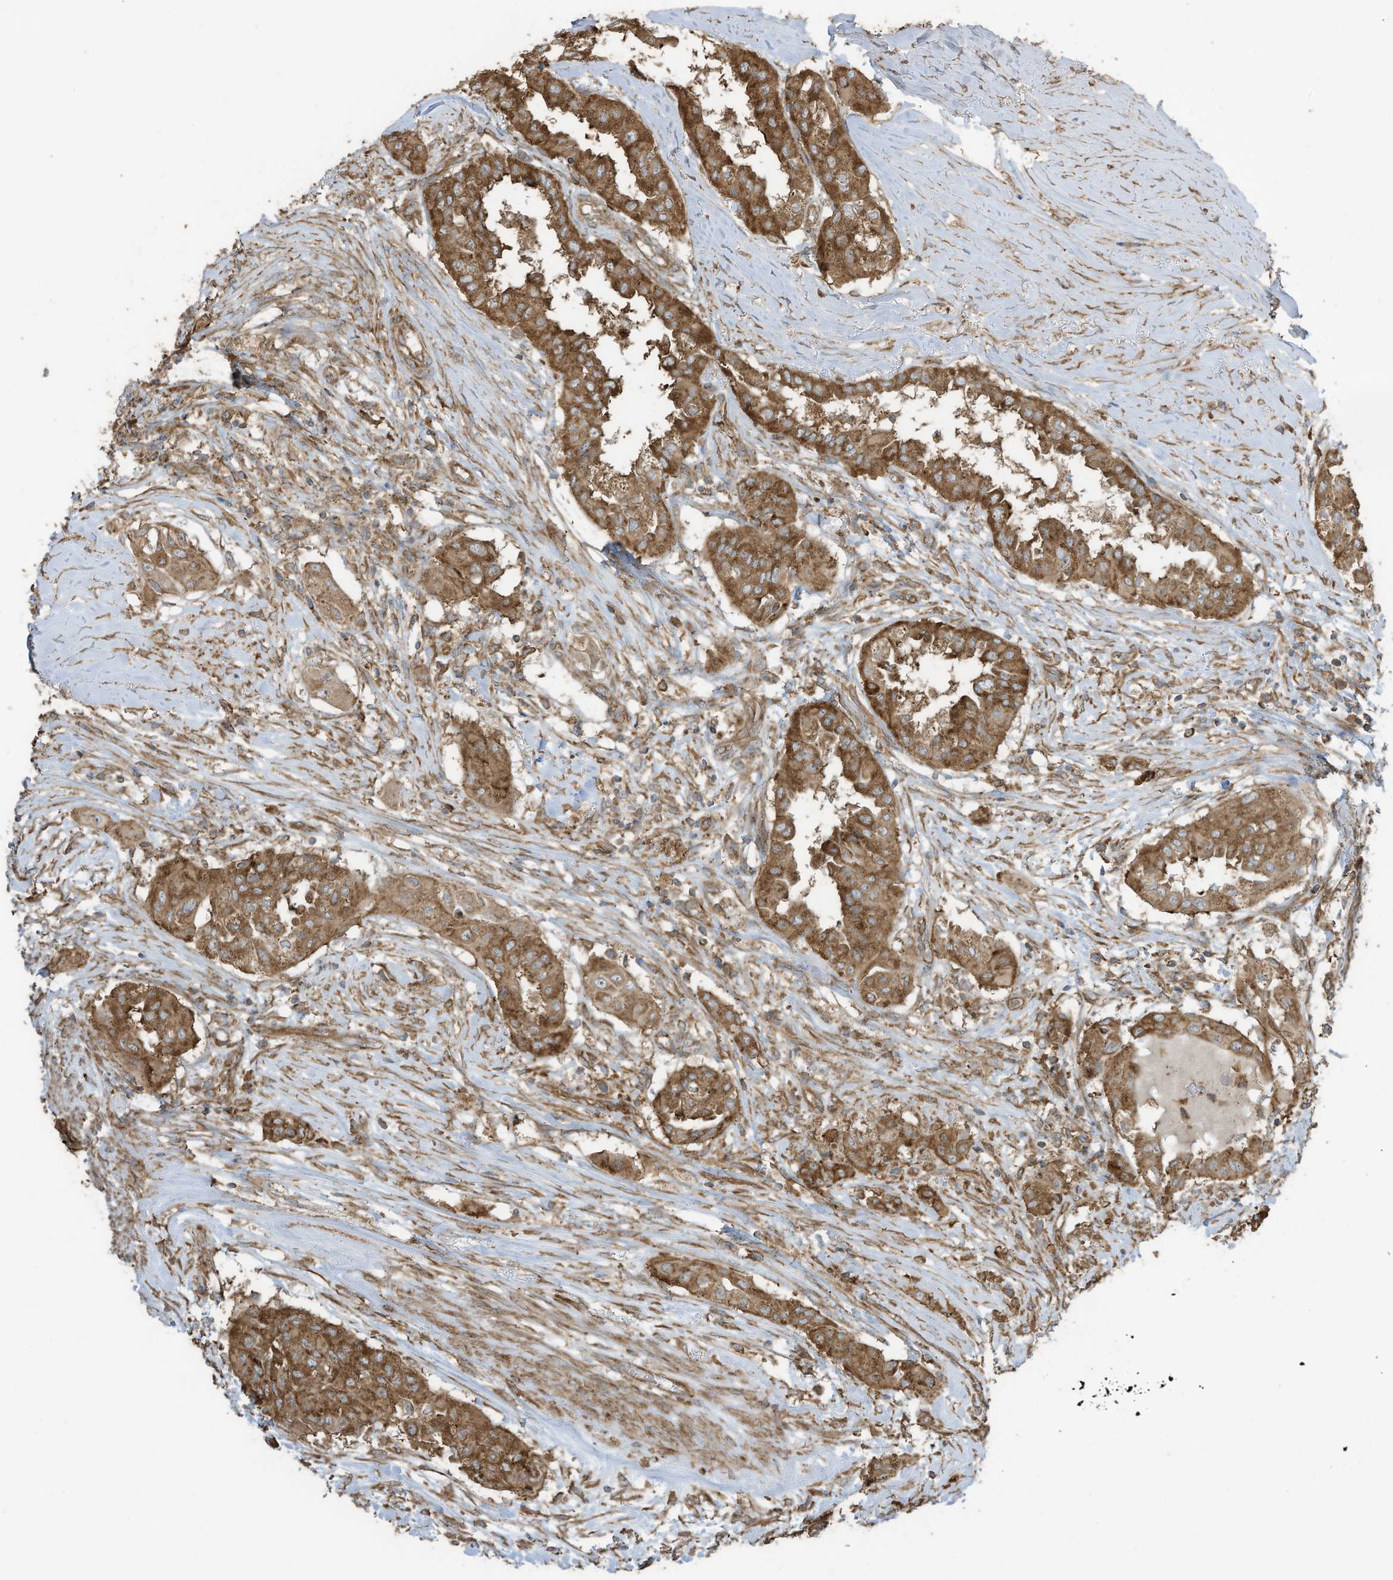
{"staining": {"intensity": "moderate", "quantity": ">75%", "location": "cytoplasmic/membranous"}, "tissue": "thyroid cancer", "cell_type": "Tumor cells", "image_type": "cancer", "snomed": [{"axis": "morphology", "description": "Papillary adenocarcinoma, NOS"}, {"axis": "topography", "description": "Thyroid gland"}], "caption": "This micrograph exhibits papillary adenocarcinoma (thyroid) stained with immunohistochemistry to label a protein in brown. The cytoplasmic/membranous of tumor cells show moderate positivity for the protein. Nuclei are counter-stained blue.", "gene": "CGAS", "patient": {"sex": "female", "age": 59}}